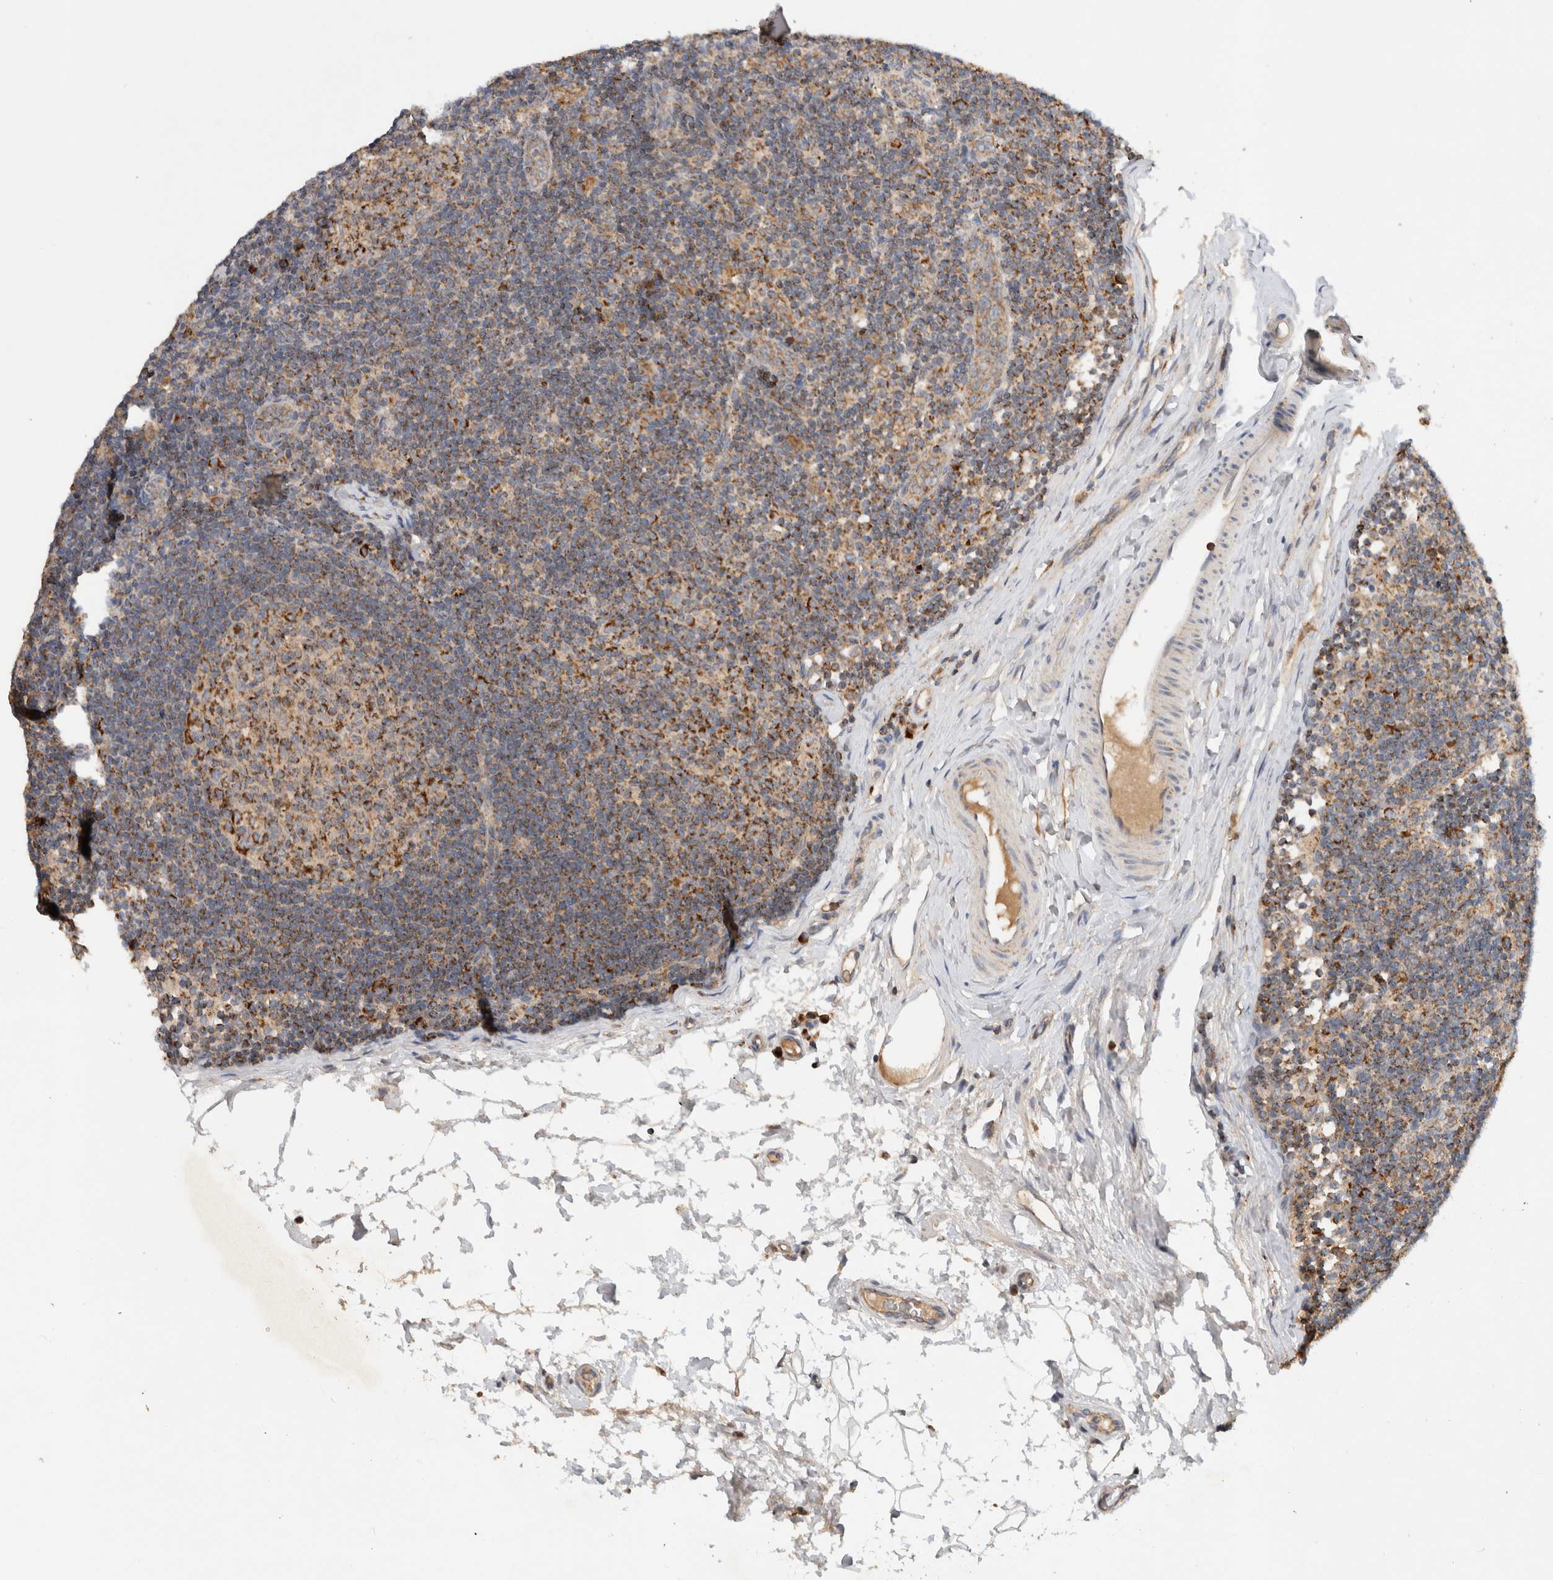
{"staining": {"intensity": "moderate", "quantity": ">75%", "location": "cytoplasmic/membranous"}, "tissue": "lymph node", "cell_type": "Germinal center cells", "image_type": "normal", "snomed": [{"axis": "morphology", "description": "Normal tissue, NOS"}, {"axis": "topography", "description": "Lymph node"}], "caption": "A brown stain shows moderate cytoplasmic/membranous staining of a protein in germinal center cells of normal lymph node. The protein is stained brown, and the nuclei are stained in blue (DAB IHC with brightfield microscopy, high magnification).", "gene": "AMPD1", "patient": {"sex": "female", "age": 22}}